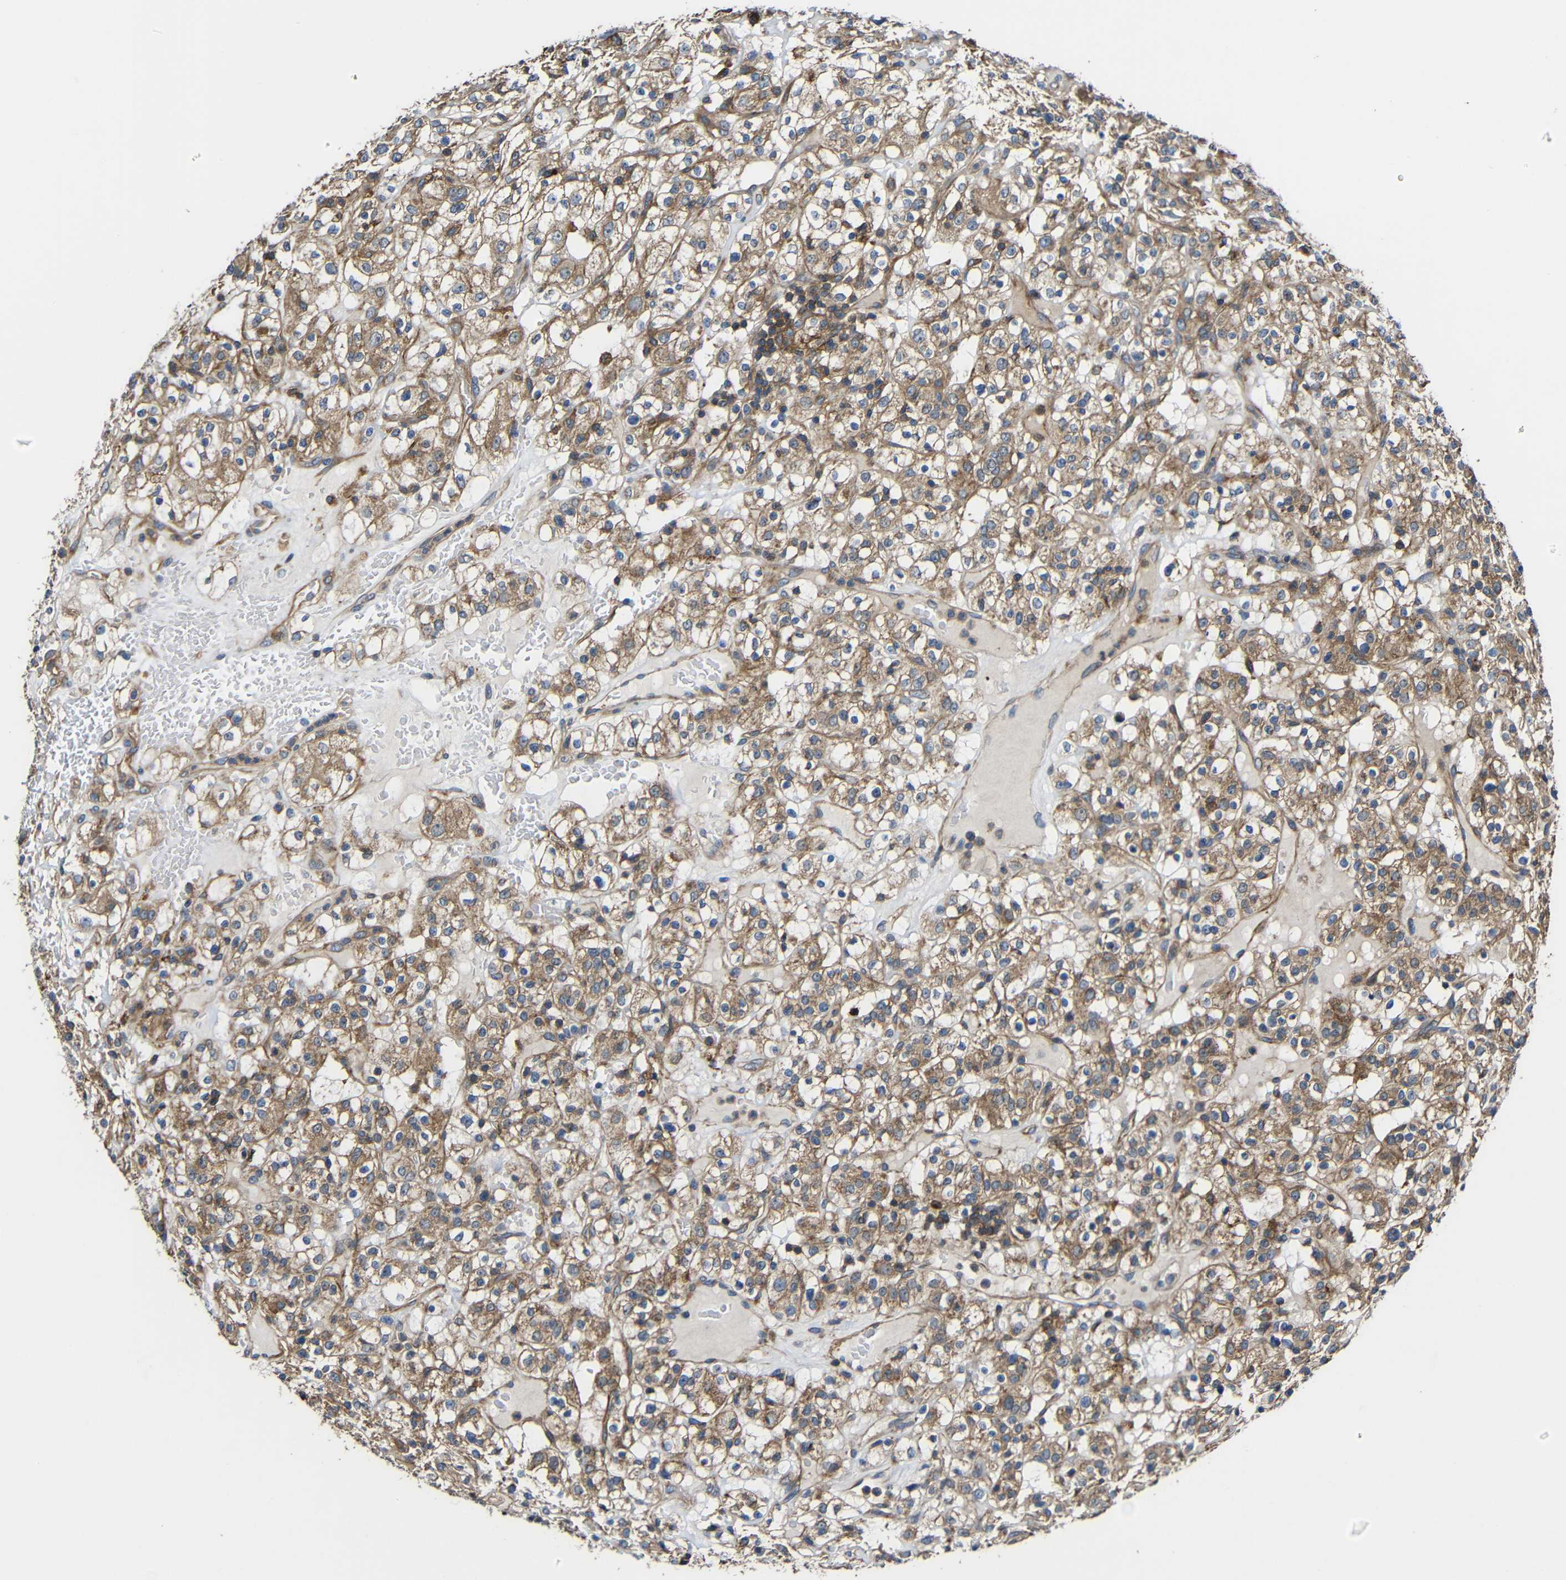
{"staining": {"intensity": "moderate", "quantity": ">75%", "location": "cytoplasmic/membranous"}, "tissue": "renal cancer", "cell_type": "Tumor cells", "image_type": "cancer", "snomed": [{"axis": "morphology", "description": "Normal tissue, NOS"}, {"axis": "morphology", "description": "Adenocarcinoma, NOS"}, {"axis": "topography", "description": "Kidney"}], "caption": "Moderate cytoplasmic/membranous protein staining is seen in about >75% of tumor cells in renal cancer.", "gene": "RHOT2", "patient": {"sex": "female", "age": 72}}